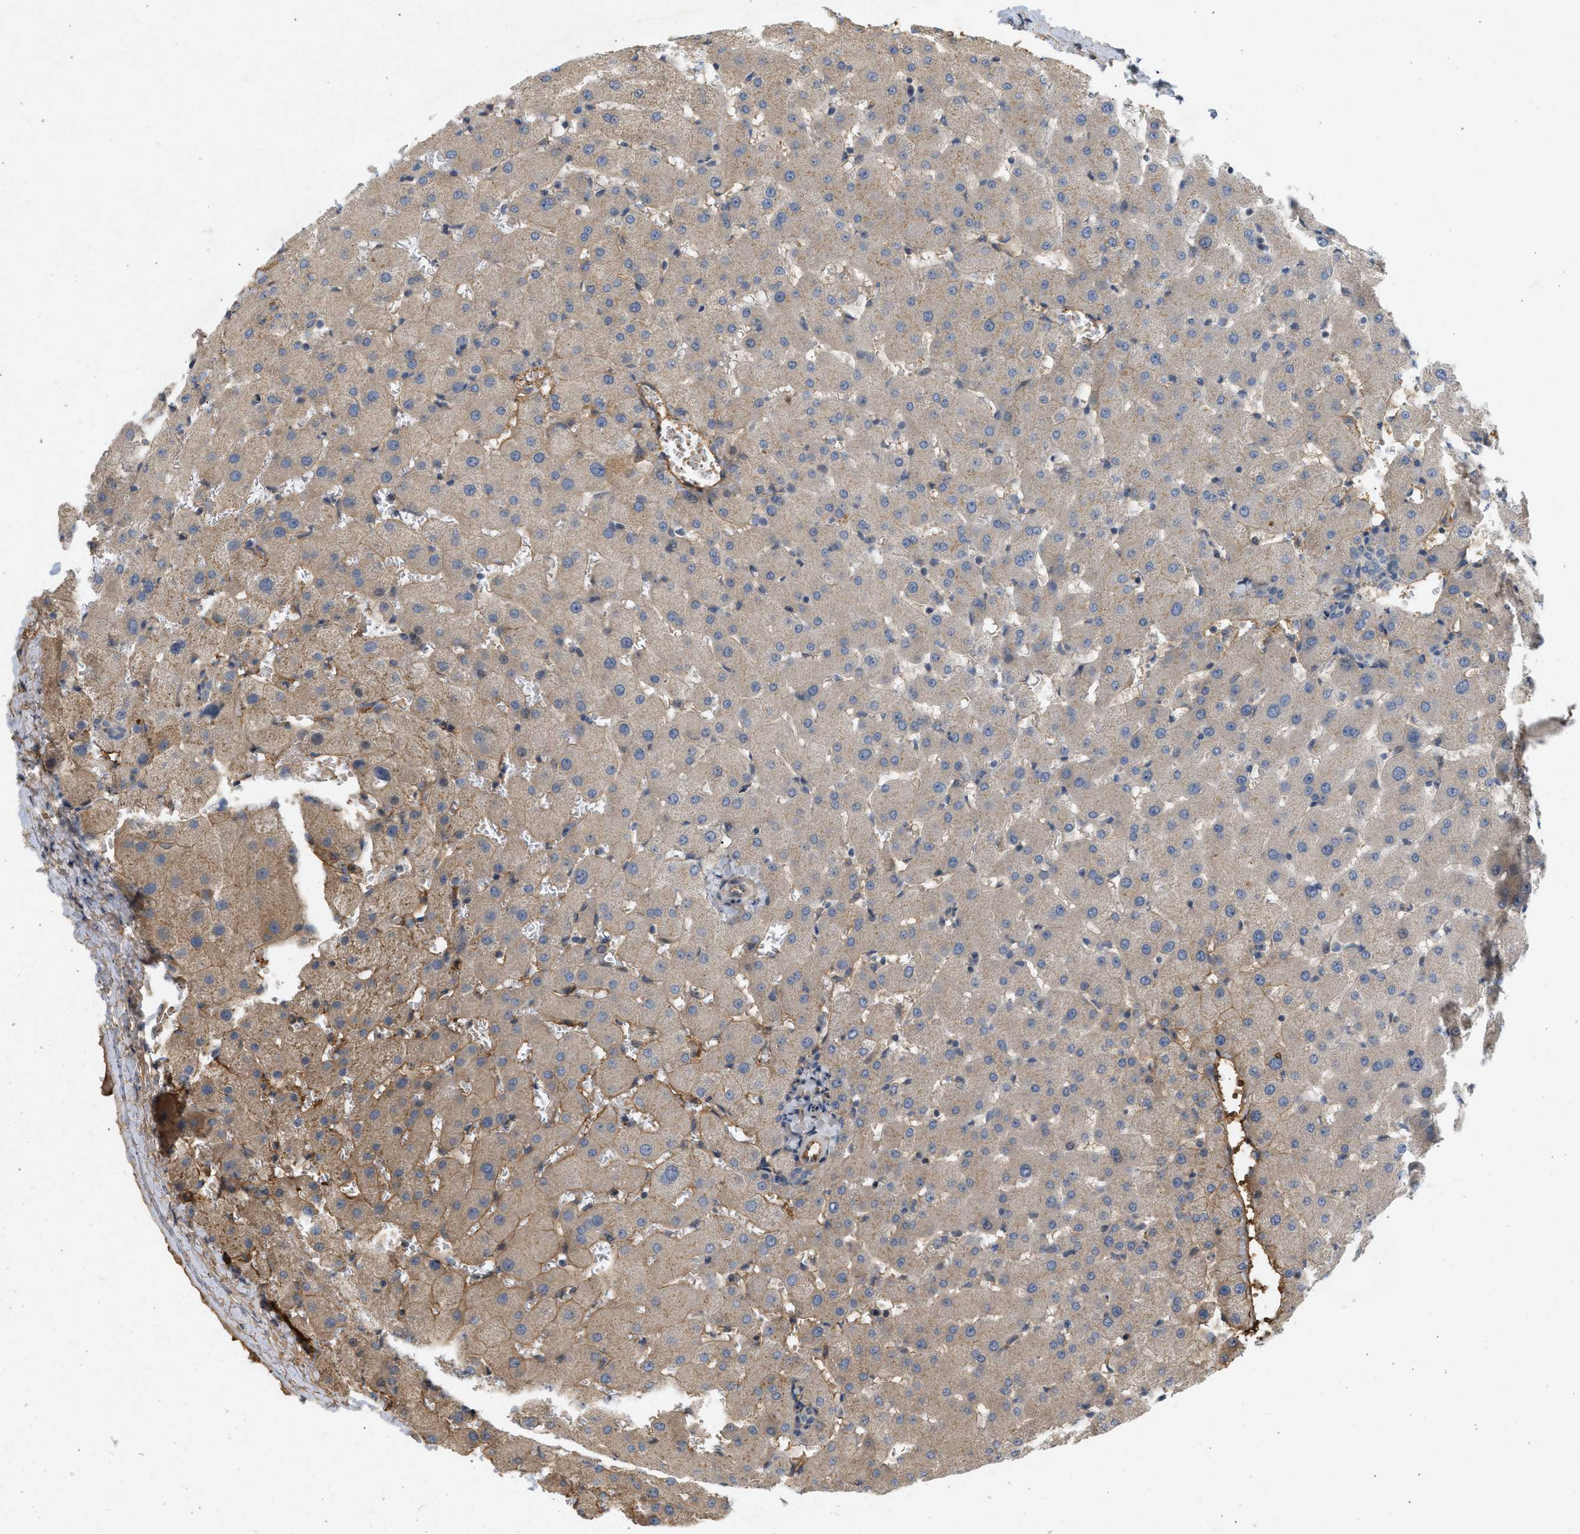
{"staining": {"intensity": "negative", "quantity": "none", "location": "none"}, "tissue": "liver", "cell_type": "Cholangiocytes", "image_type": "normal", "snomed": [{"axis": "morphology", "description": "Normal tissue, NOS"}, {"axis": "topography", "description": "Liver"}], "caption": "Cholangiocytes are negative for brown protein staining in unremarkable liver.", "gene": "F8", "patient": {"sex": "female", "age": 63}}